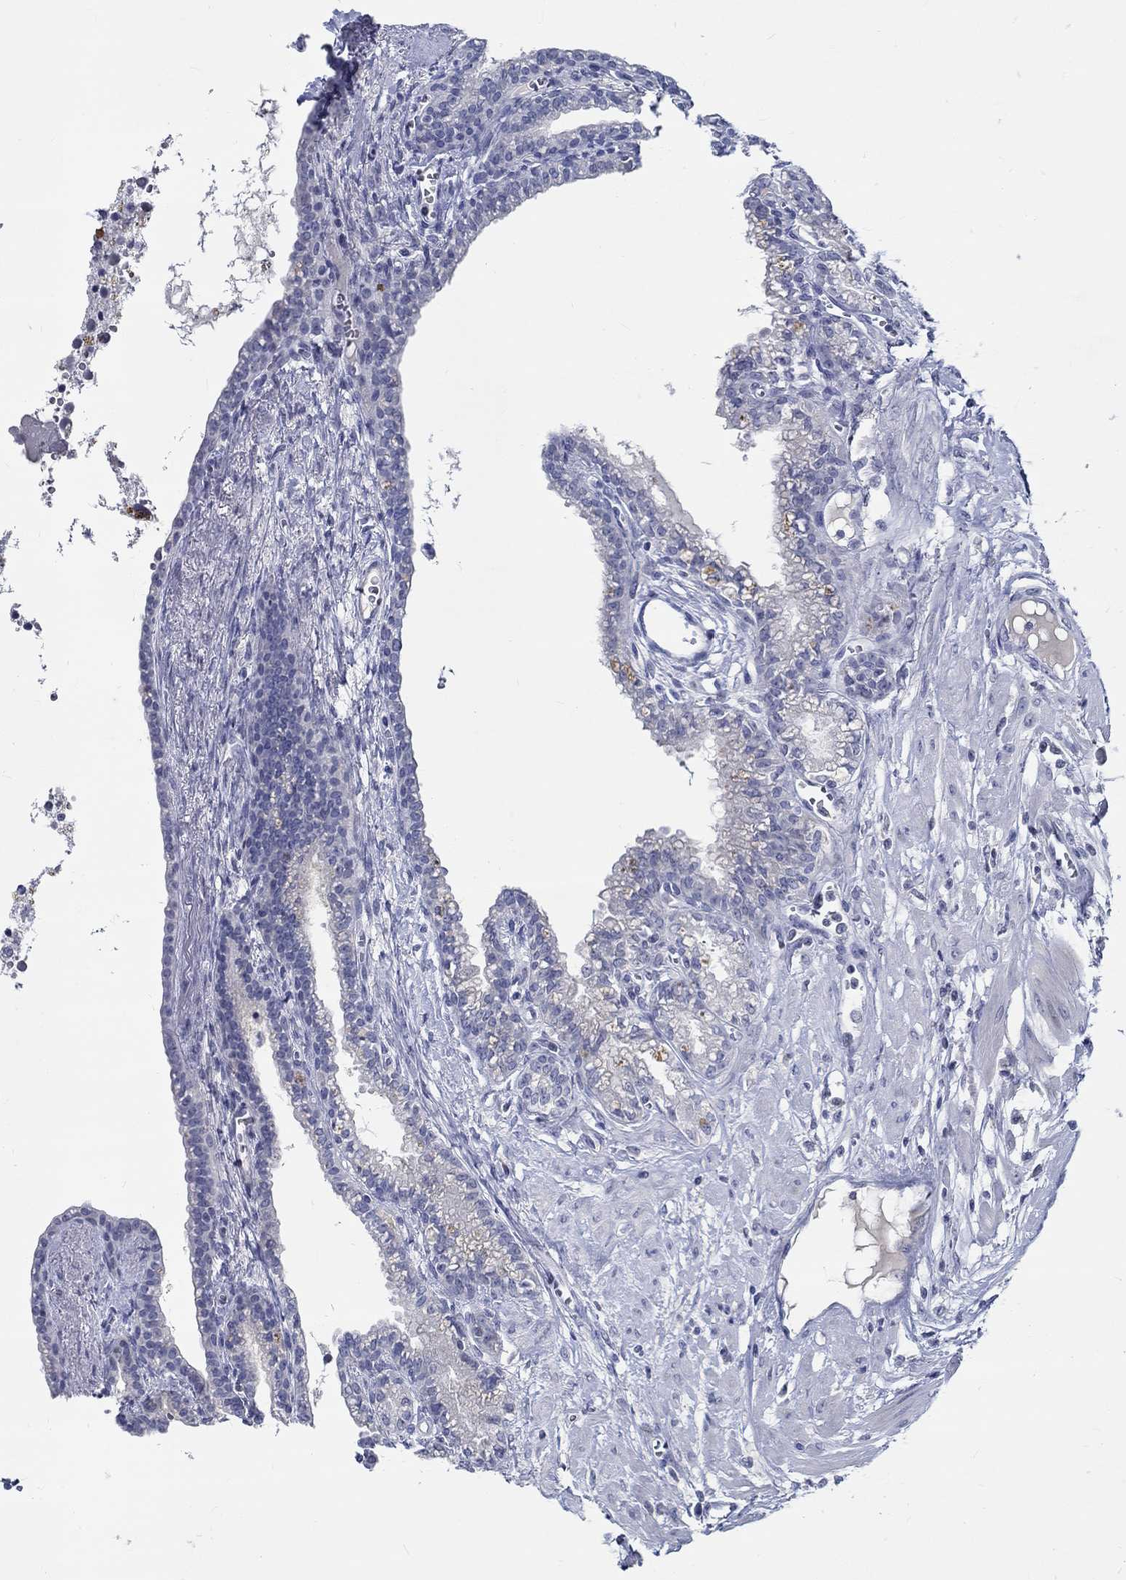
{"staining": {"intensity": "negative", "quantity": "none", "location": "none"}, "tissue": "seminal vesicle", "cell_type": "Glandular cells", "image_type": "normal", "snomed": [{"axis": "morphology", "description": "Normal tissue, NOS"}, {"axis": "morphology", "description": "Urothelial carcinoma, NOS"}, {"axis": "topography", "description": "Urinary bladder"}, {"axis": "topography", "description": "Seminal veicle"}], "caption": "This photomicrograph is of benign seminal vesicle stained with IHC to label a protein in brown with the nuclei are counter-stained blue. There is no staining in glandular cells.", "gene": "CETN1", "patient": {"sex": "male", "age": 76}}